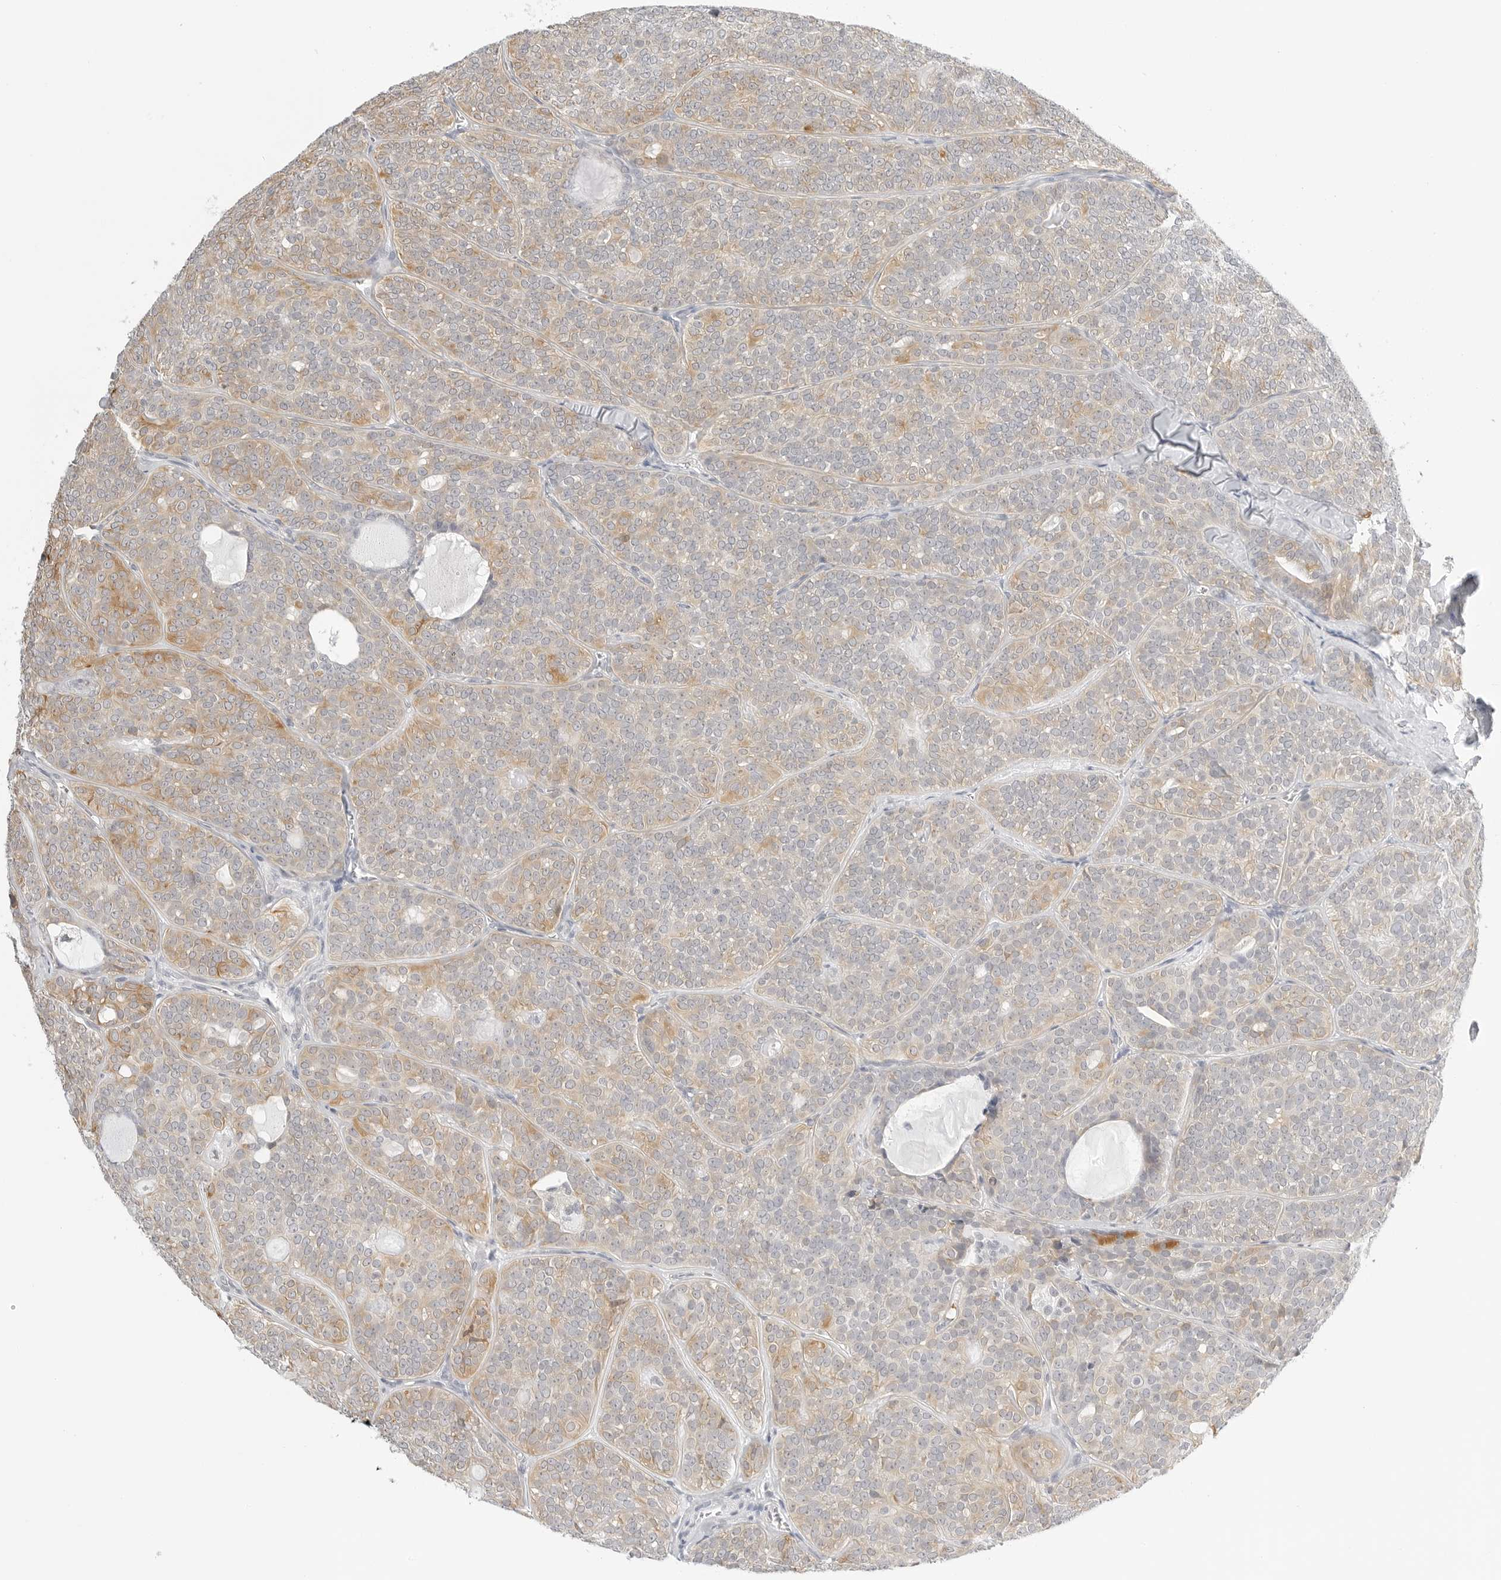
{"staining": {"intensity": "moderate", "quantity": "<25%", "location": "cytoplasmic/membranous"}, "tissue": "head and neck cancer", "cell_type": "Tumor cells", "image_type": "cancer", "snomed": [{"axis": "morphology", "description": "Adenocarcinoma, NOS"}, {"axis": "topography", "description": "Head-Neck"}], "caption": "Protein staining exhibits moderate cytoplasmic/membranous expression in about <25% of tumor cells in adenocarcinoma (head and neck). (brown staining indicates protein expression, while blue staining denotes nuclei).", "gene": "THEM4", "patient": {"sex": "male", "age": 66}}